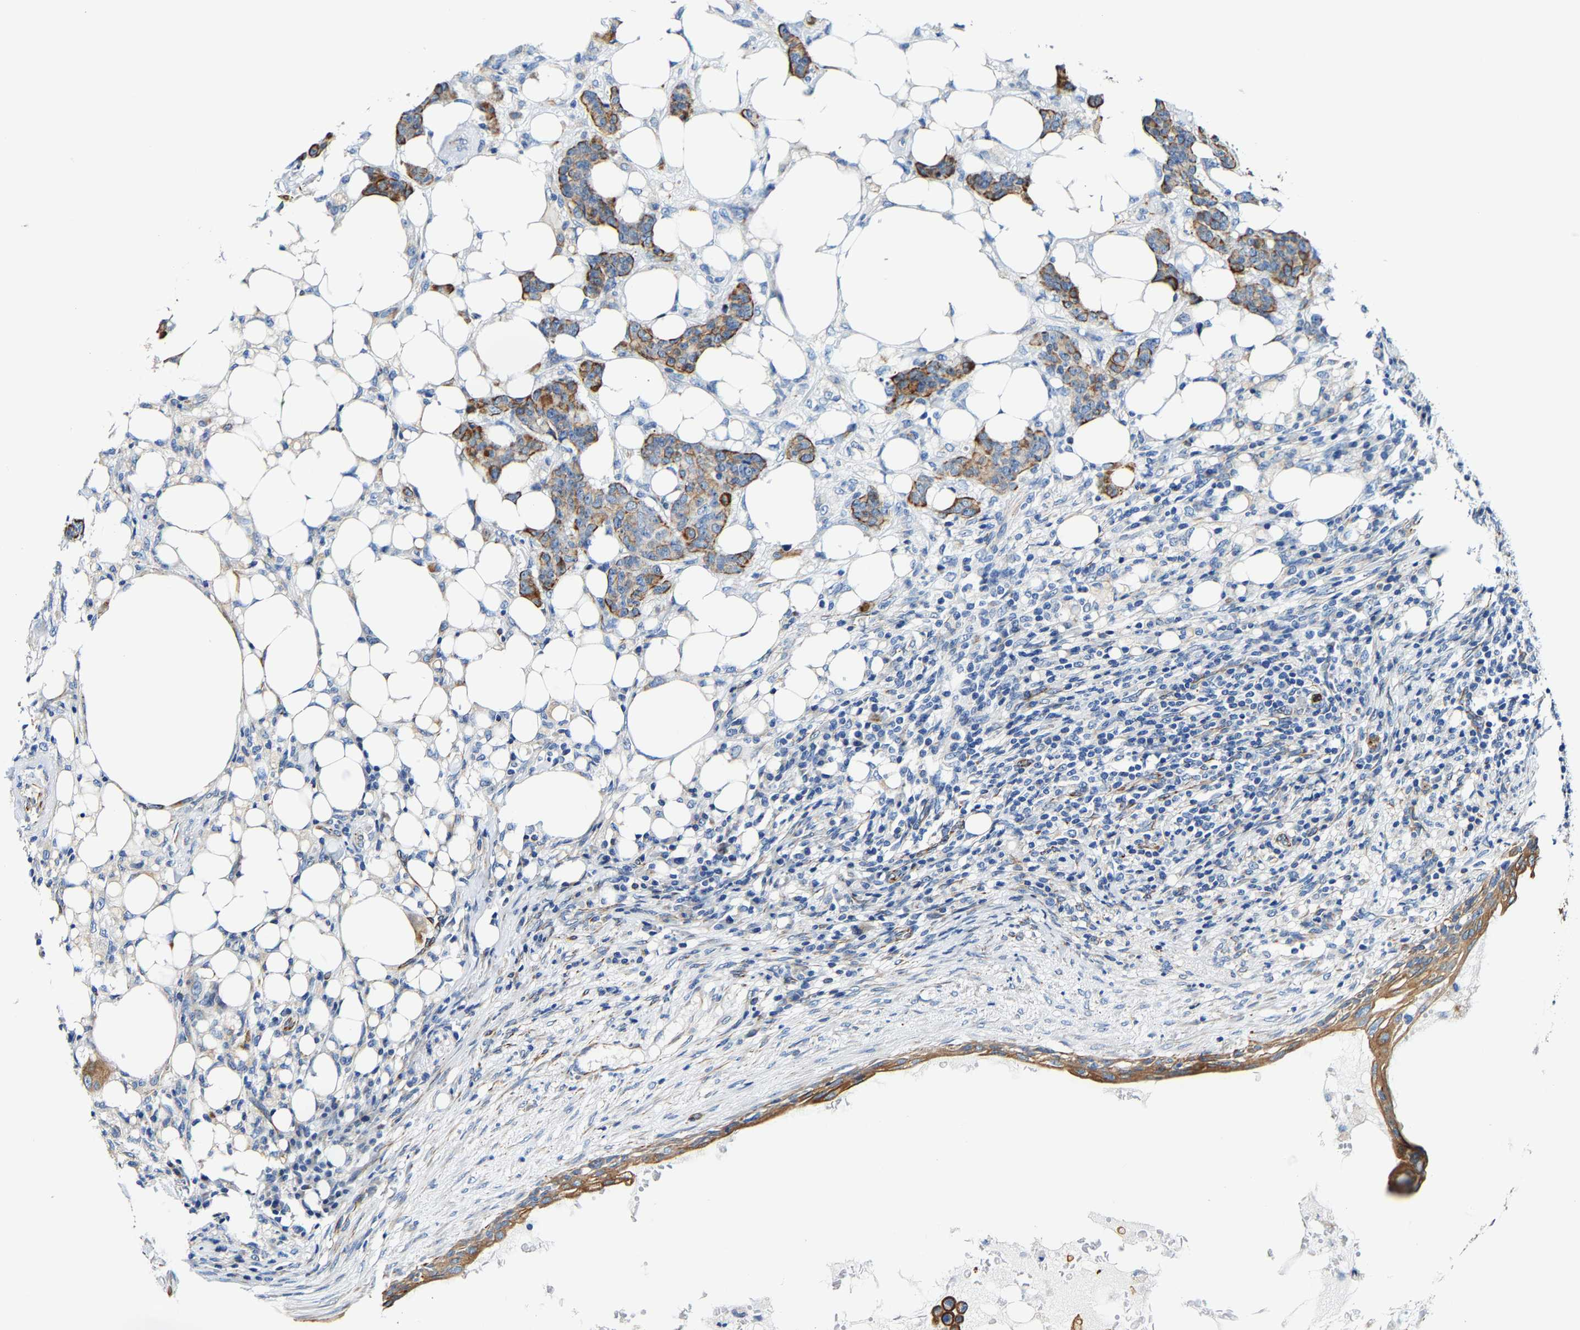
{"staining": {"intensity": "moderate", "quantity": ">75%", "location": "cytoplasmic/membranous"}, "tissue": "breast cancer", "cell_type": "Tumor cells", "image_type": "cancer", "snomed": [{"axis": "morphology", "description": "Duct carcinoma"}, {"axis": "topography", "description": "Breast"}], "caption": "This is an image of IHC staining of breast cancer, which shows moderate expression in the cytoplasmic/membranous of tumor cells.", "gene": "MMEL1", "patient": {"sex": "female", "age": 40}}